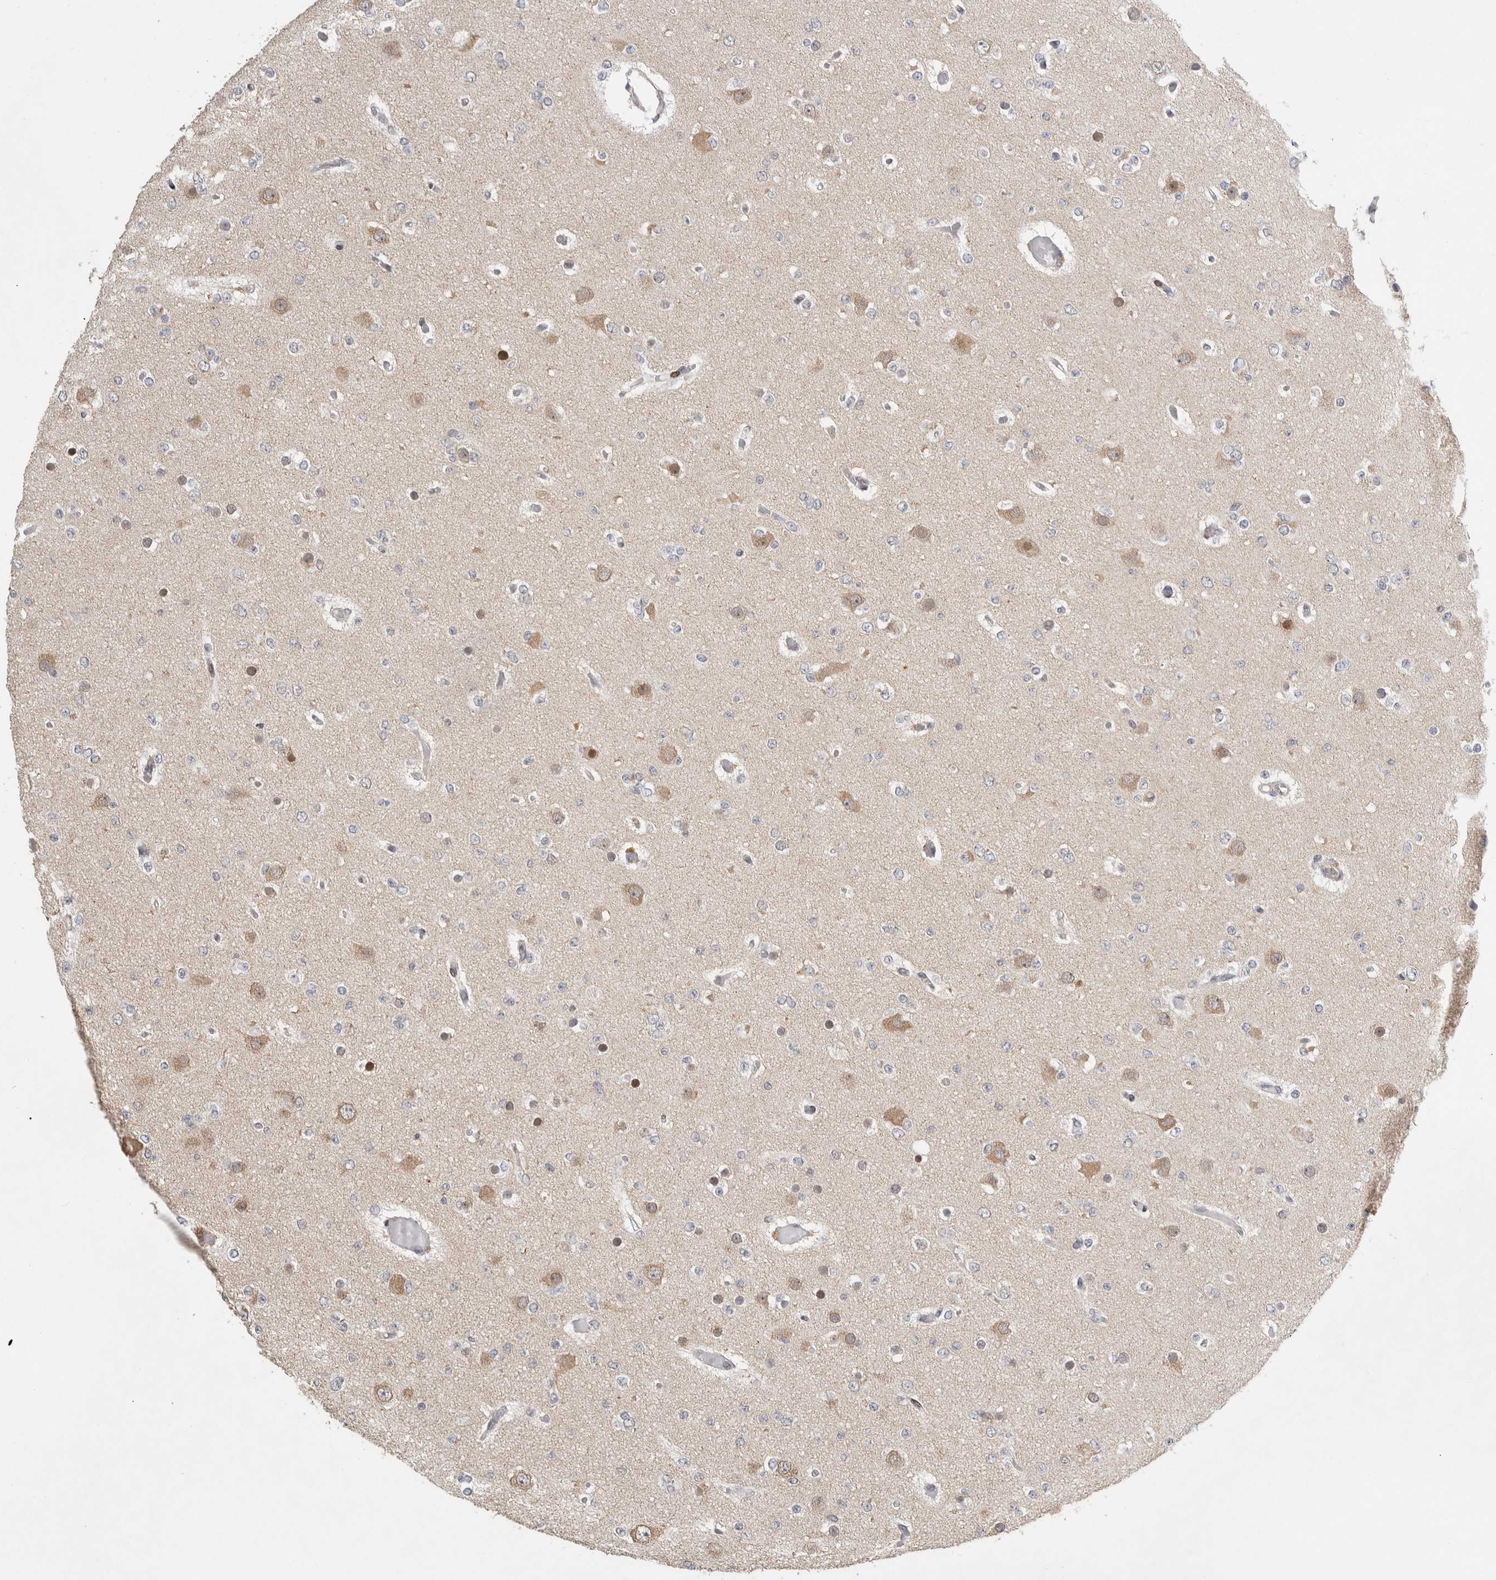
{"staining": {"intensity": "weak", "quantity": "<25%", "location": "cytoplasmic/membranous"}, "tissue": "glioma", "cell_type": "Tumor cells", "image_type": "cancer", "snomed": [{"axis": "morphology", "description": "Glioma, malignant, Low grade"}, {"axis": "topography", "description": "Brain"}], "caption": "Glioma was stained to show a protein in brown. There is no significant positivity in tumor cells.", "gene": "C8orf58", "patient": {"sex": "female", "age": 22}}